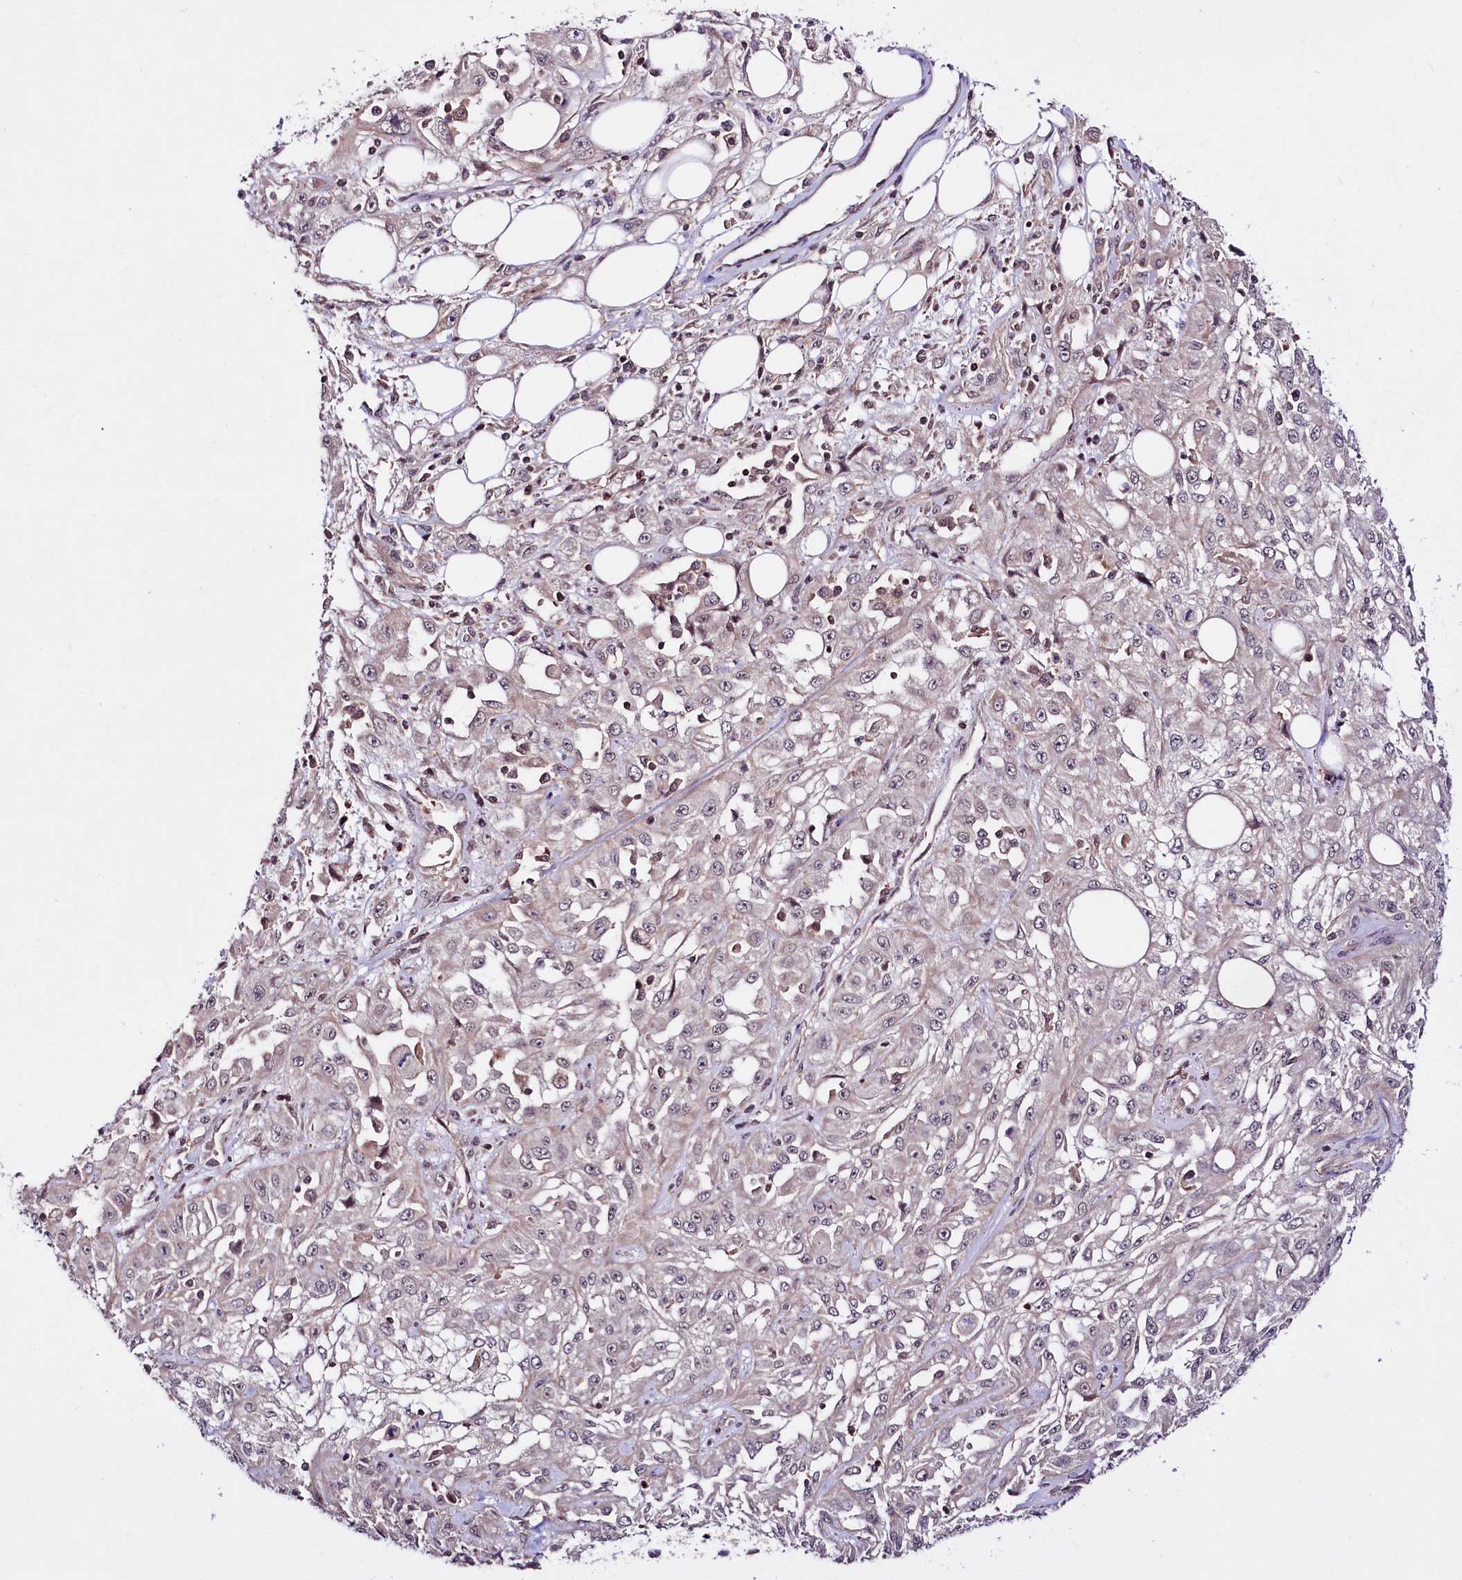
{"staining": {"intensity": "weak", "quantity": "<25%", "location": "nuclear"}, "tissue": "skin cancer", "cell_type": "Tumor cells", "image_type": "cancer", "snomed": [{"axis": "morphology", "description": "Squamous cell carcinoma, NOS"}, {"axis": "morphology", "description": "Squamous cell carcinoma, metastatic, NOS"}, {"axis": "topography", "description": "Skin"}, {"axis": "topography", "description": "Lymph node"}], "caption": "DAB (3,3'-diaminobenzidine) immunohistochemical staining of human skin cancer demonstrates no significant expression in tumor cells.", "gene": "TAFAZZIN", "patient": {"sex": "male", "age": 75}}